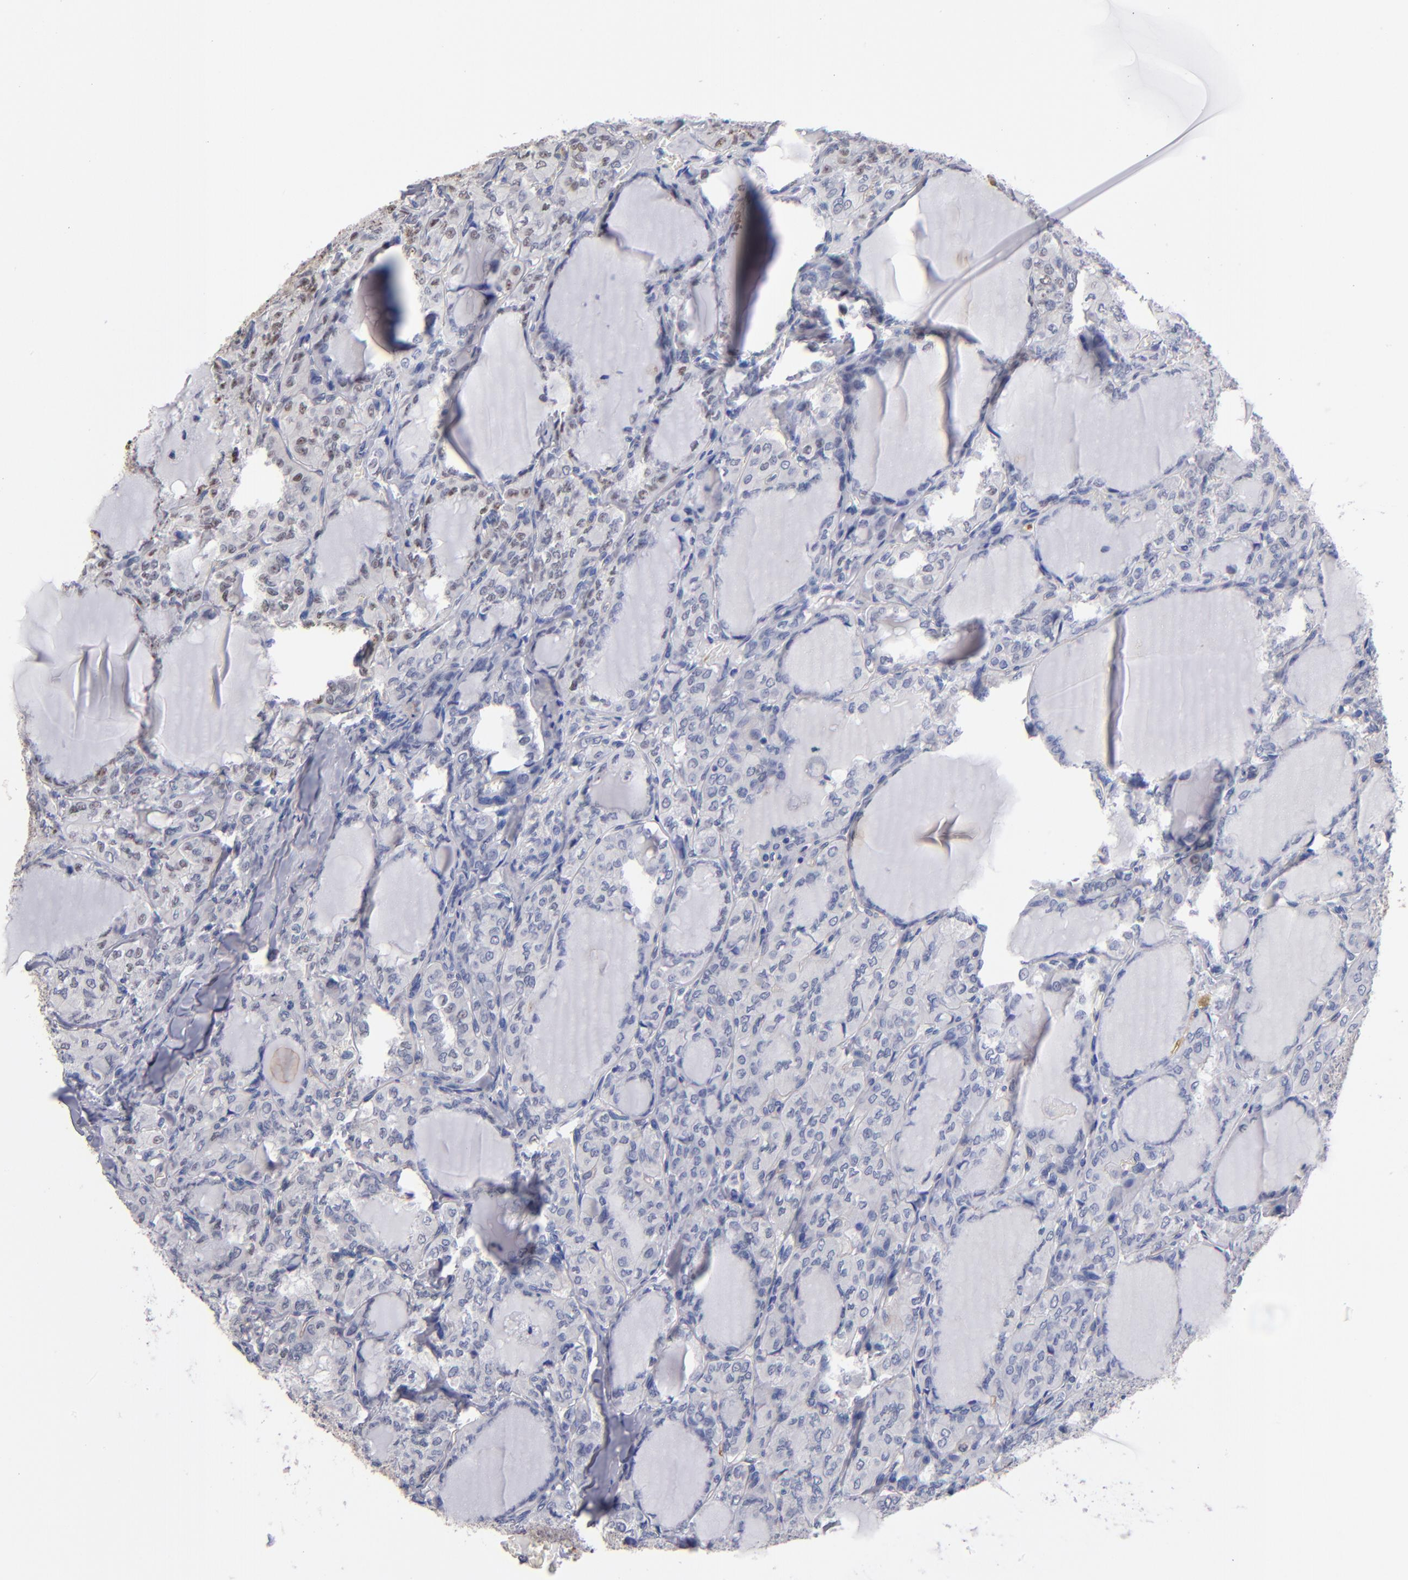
{"staining": {"intensity": "moderate", "quantity": "<25%", "location": "nuclear"}, "tissue": "thyroid cancer", "cell_type": "Tumor cells", "image_type": "cancer", "snomed": [{"axis": "morphology", "description": "Papillary adenocarcinoma, NOS"}, {"axis": "topography", "description": "Thyroid gland"}], "caption": "Immunohistochemical staining of thyroid cancer (papillary adenocarcinoma) shows low levels of moderate nuclear staining in about <25% of tumor cells. (Stains: DAB in brown, nuclei in blue, Microscopy: brightfield microscopy at high magnification).", "gene": "MN1", "patient": {"sex": "male", "age": 20}}